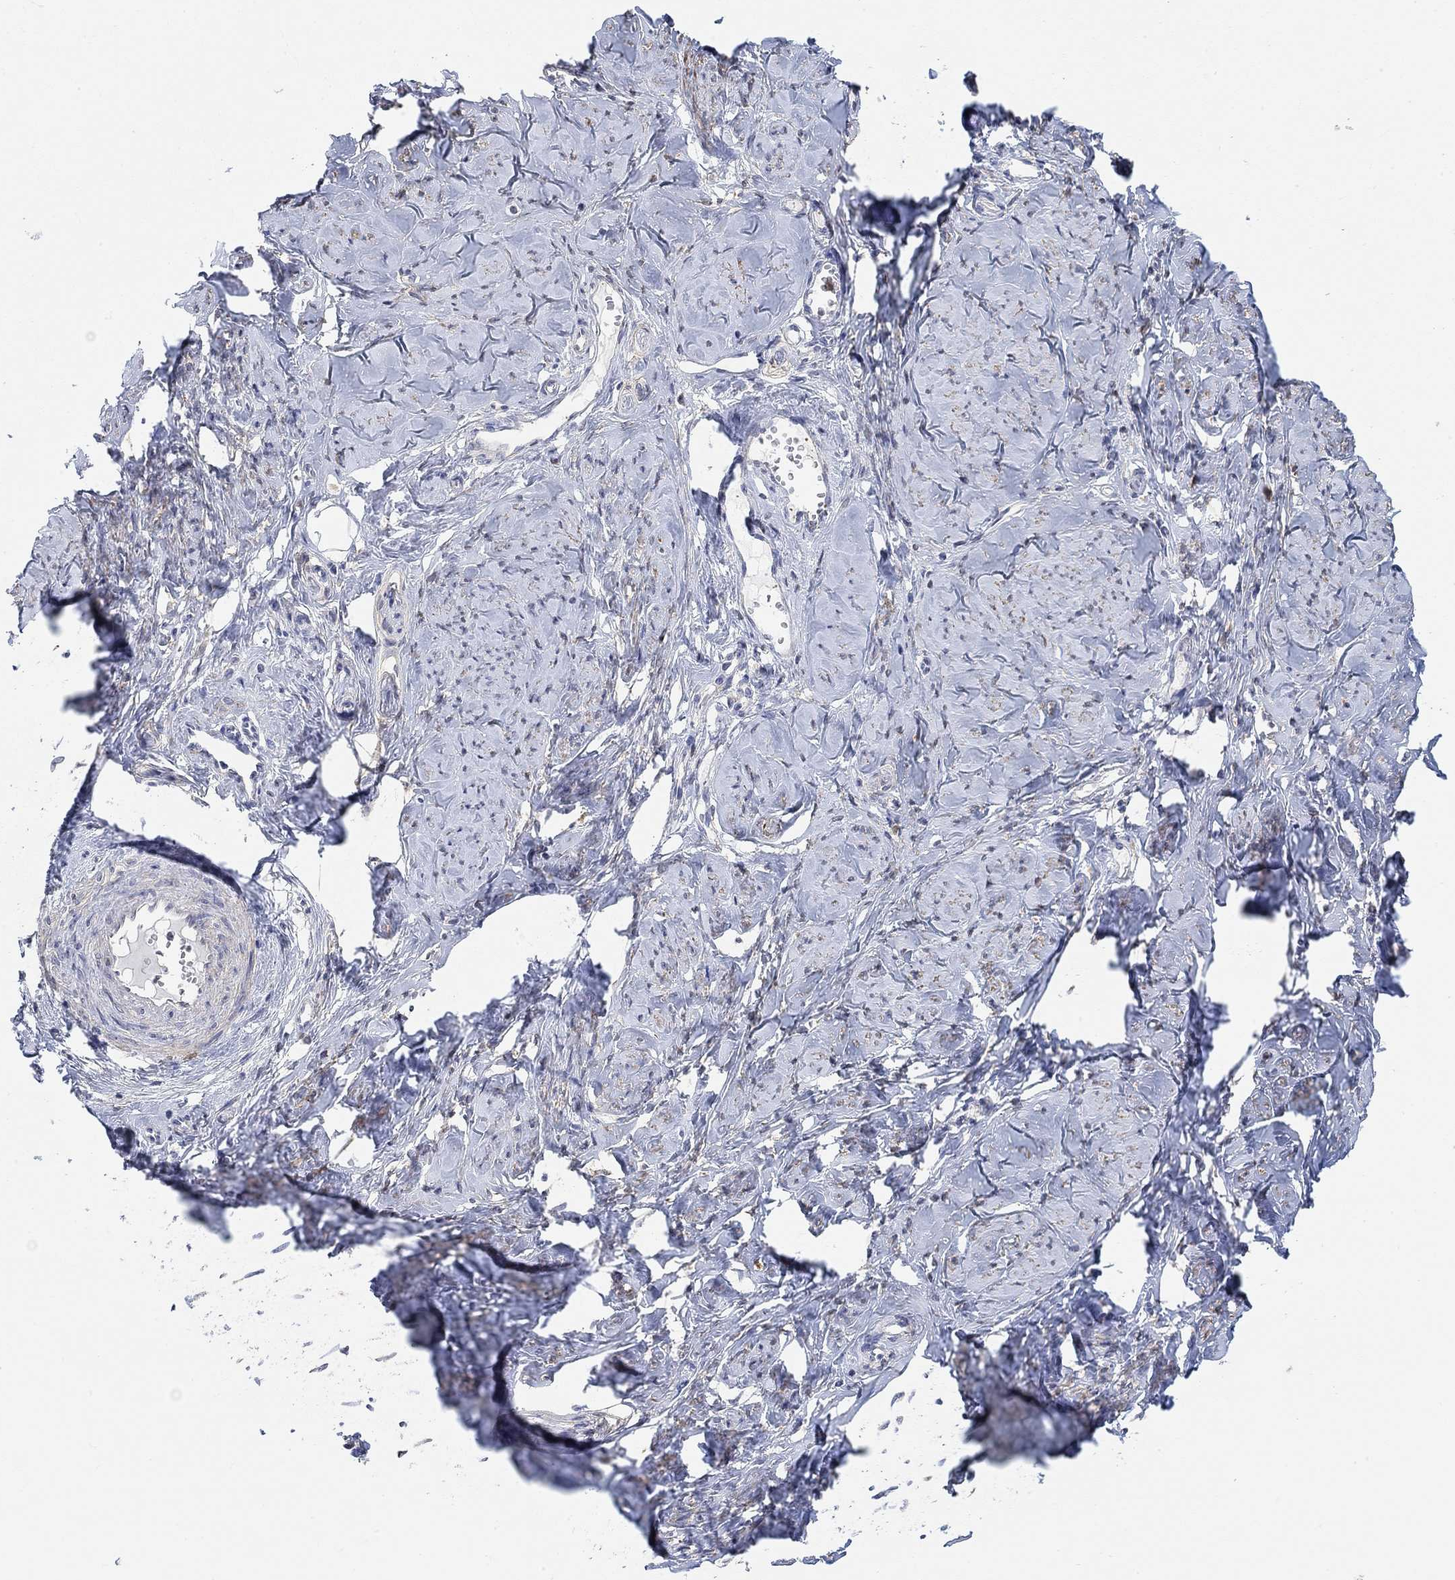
{"staining": {"intensity": "weak", "quantity": "25%-75%", "location": "cytoplasmic/membranous"}, "tissue": "smooth muscle", "cell_type": "Smooth muscle cells", "image_type": "normal", "snomed": [{"axis": "morphology", "description": "Normal tissue, NOS"}, {"axis": "topography", "description": "Smooth muscle"}], "caption": "Smooth muscle stained with DAB (3,3'-diaminobenzidine) immunohistochemistry exhibits low levels of weak cytoplasmic/membranous expression in about 25%-75% of smooth muscle cells. The protein is stained brown, and the nuclei are stained in blue (DAB IHC with brightfield microscopy, high magnification).", "gene": "SYT16", "patient": {"sex": "female", "age": 48}}